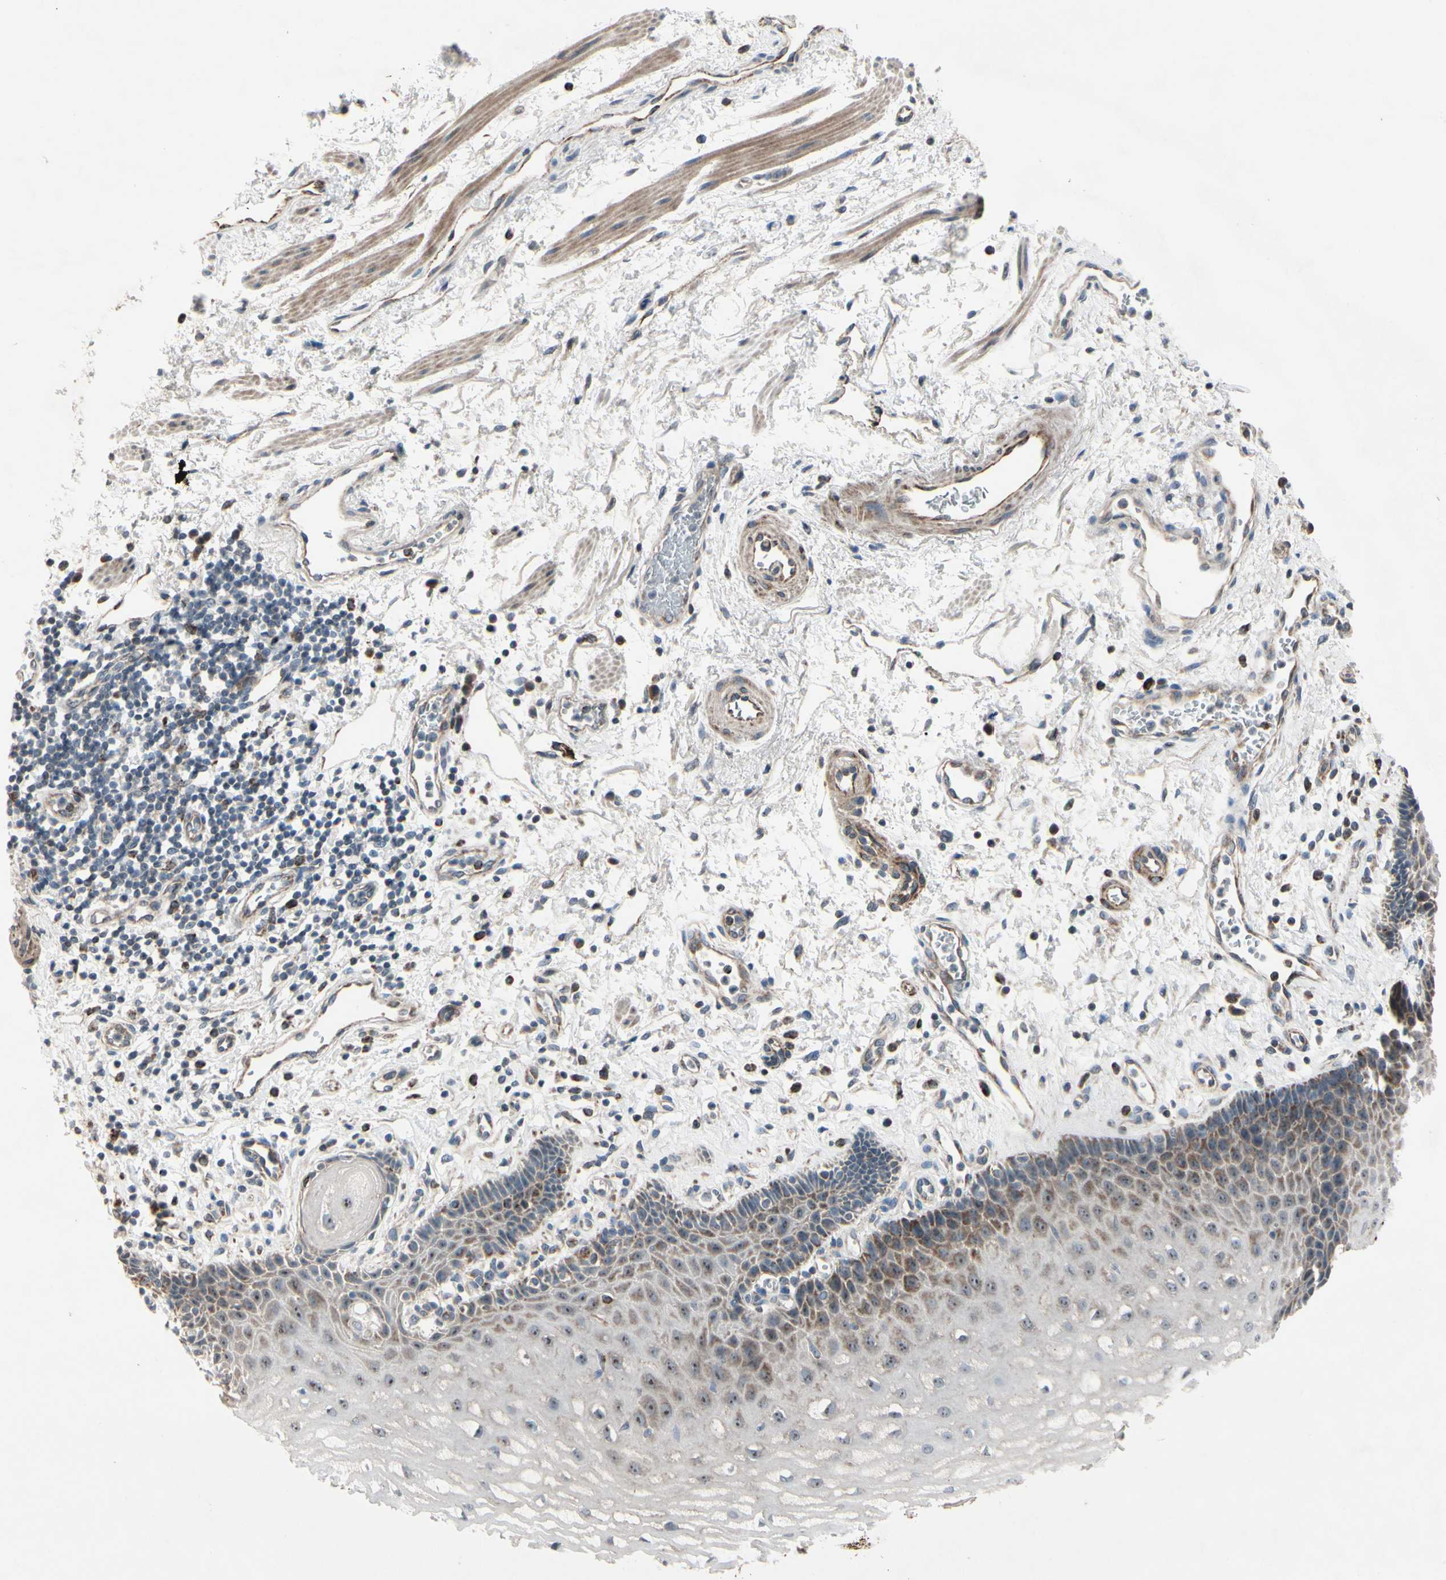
{"staining": {"intensity": "moderate", "quantity": "<25%", "location": "cytoplasmic/membranous"}, "tissue": "esophagus", "cell_type": "Squamous epithelial cells", "image_type": "normal", "snomed": [{"axis": "morphology", "description": "Normal tissue, NOS"}, {"axis": "topography", "description": "Esophagus"}], "caption": "An IHC micrograph of normal tissue is shown. Protein staining in brown shows moderate cytoplasmic/membranous positivity in esophagus within squamous epithelial cells. (IHC, brightfield microscopy, high magnification).", "gene": "CPT1A", "patient": {"sex": "male", "age": 54}}